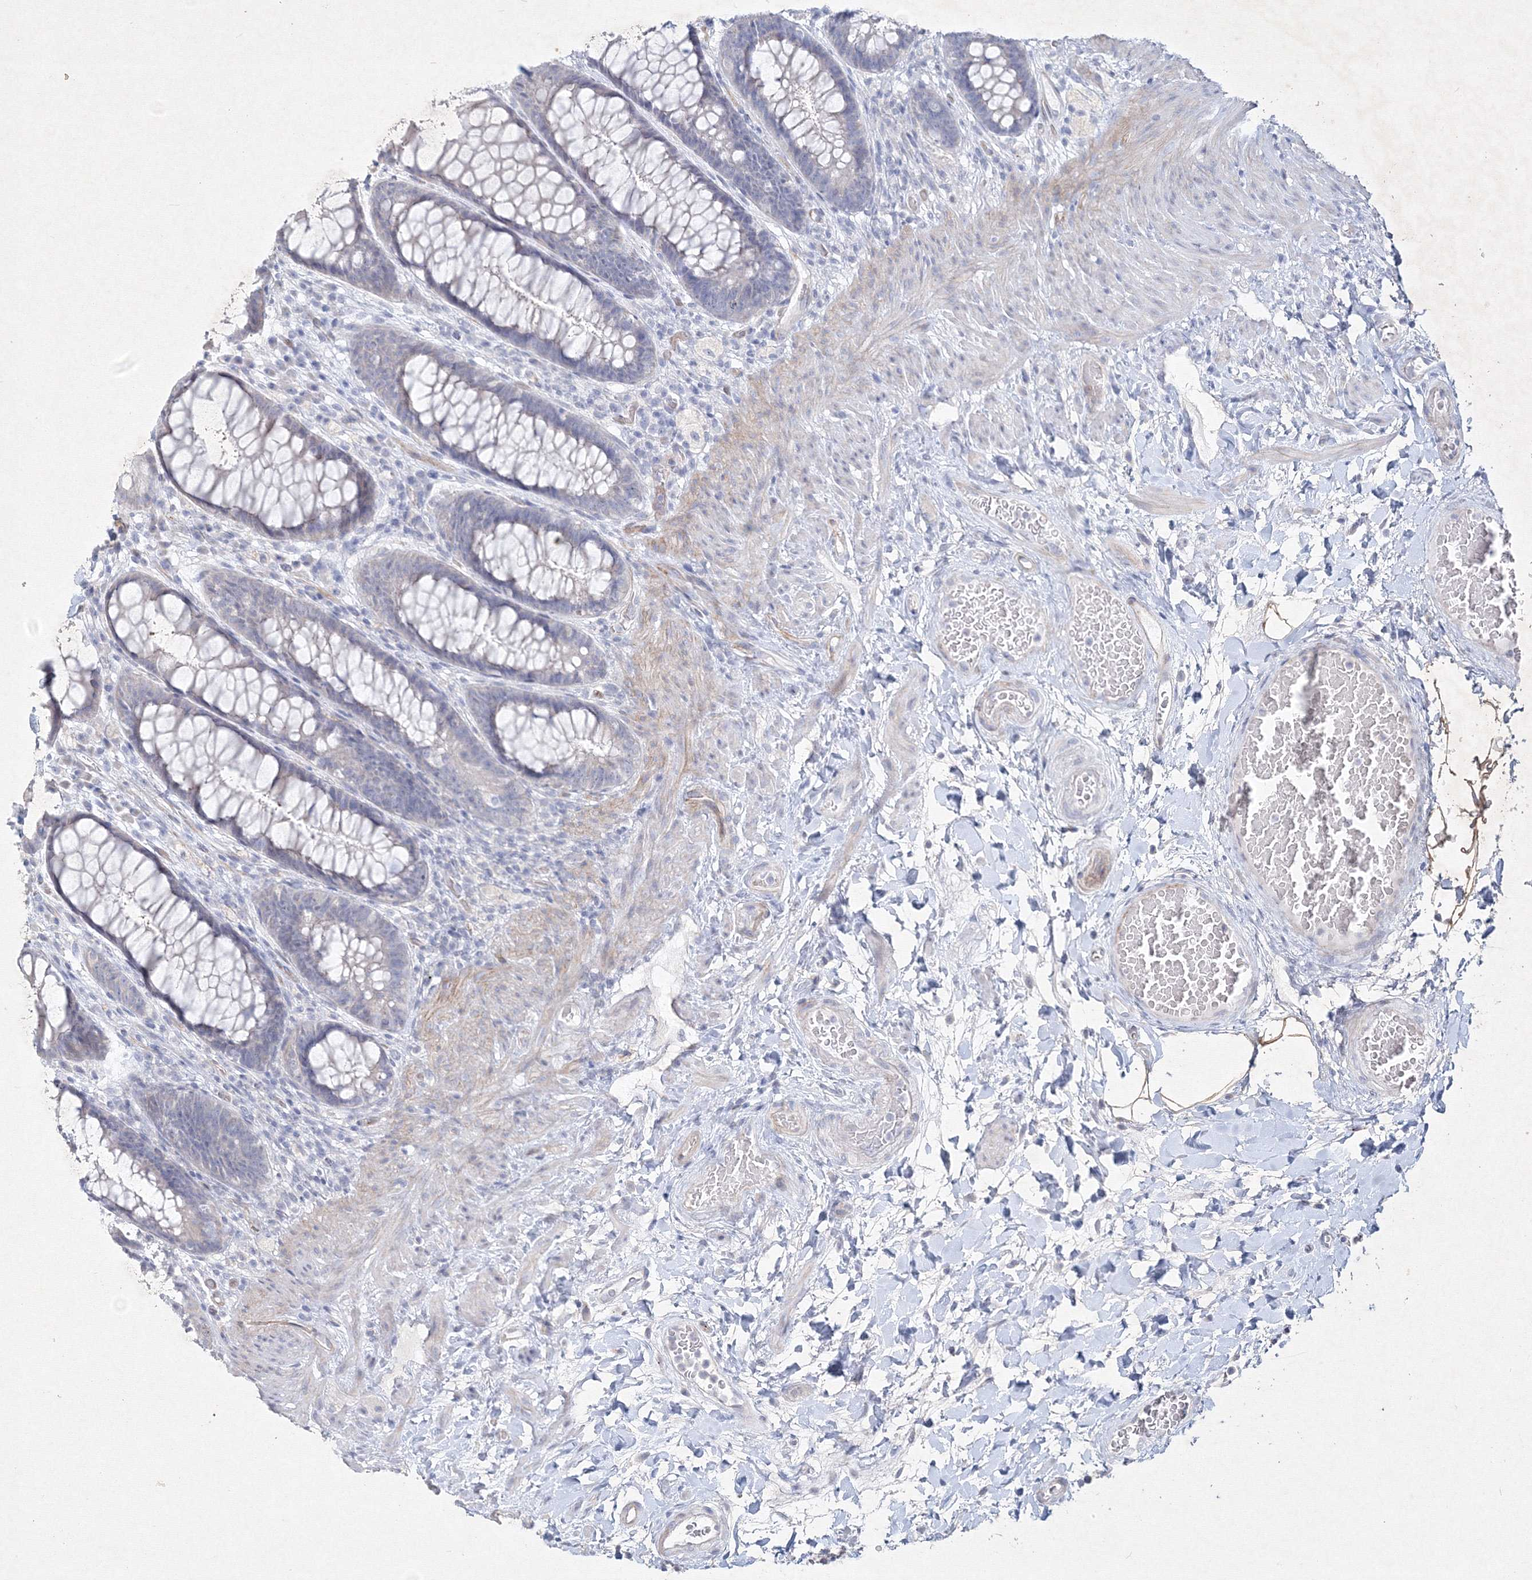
{"staining": {"intensity": "weak", "quantity": "<25%", "location": "cytoplasmic/membranous"}, "tissue": "rectum", "cell_type": "Glandular cells", "image_type": "normal", "snomed": [{"axis": "morphology", "description": "Normal tissue, NOS"}, {"axis": "topography", "description": "Rectum"}], "caption": "The micrograph shows no staining of glandular cells in normal rectum. (Brightfield microscopy of DAB immunohistochemistry (IHC) at high magnification).", "gene": "CXXC4", "patient": {"sex": "female", "age": 46}}